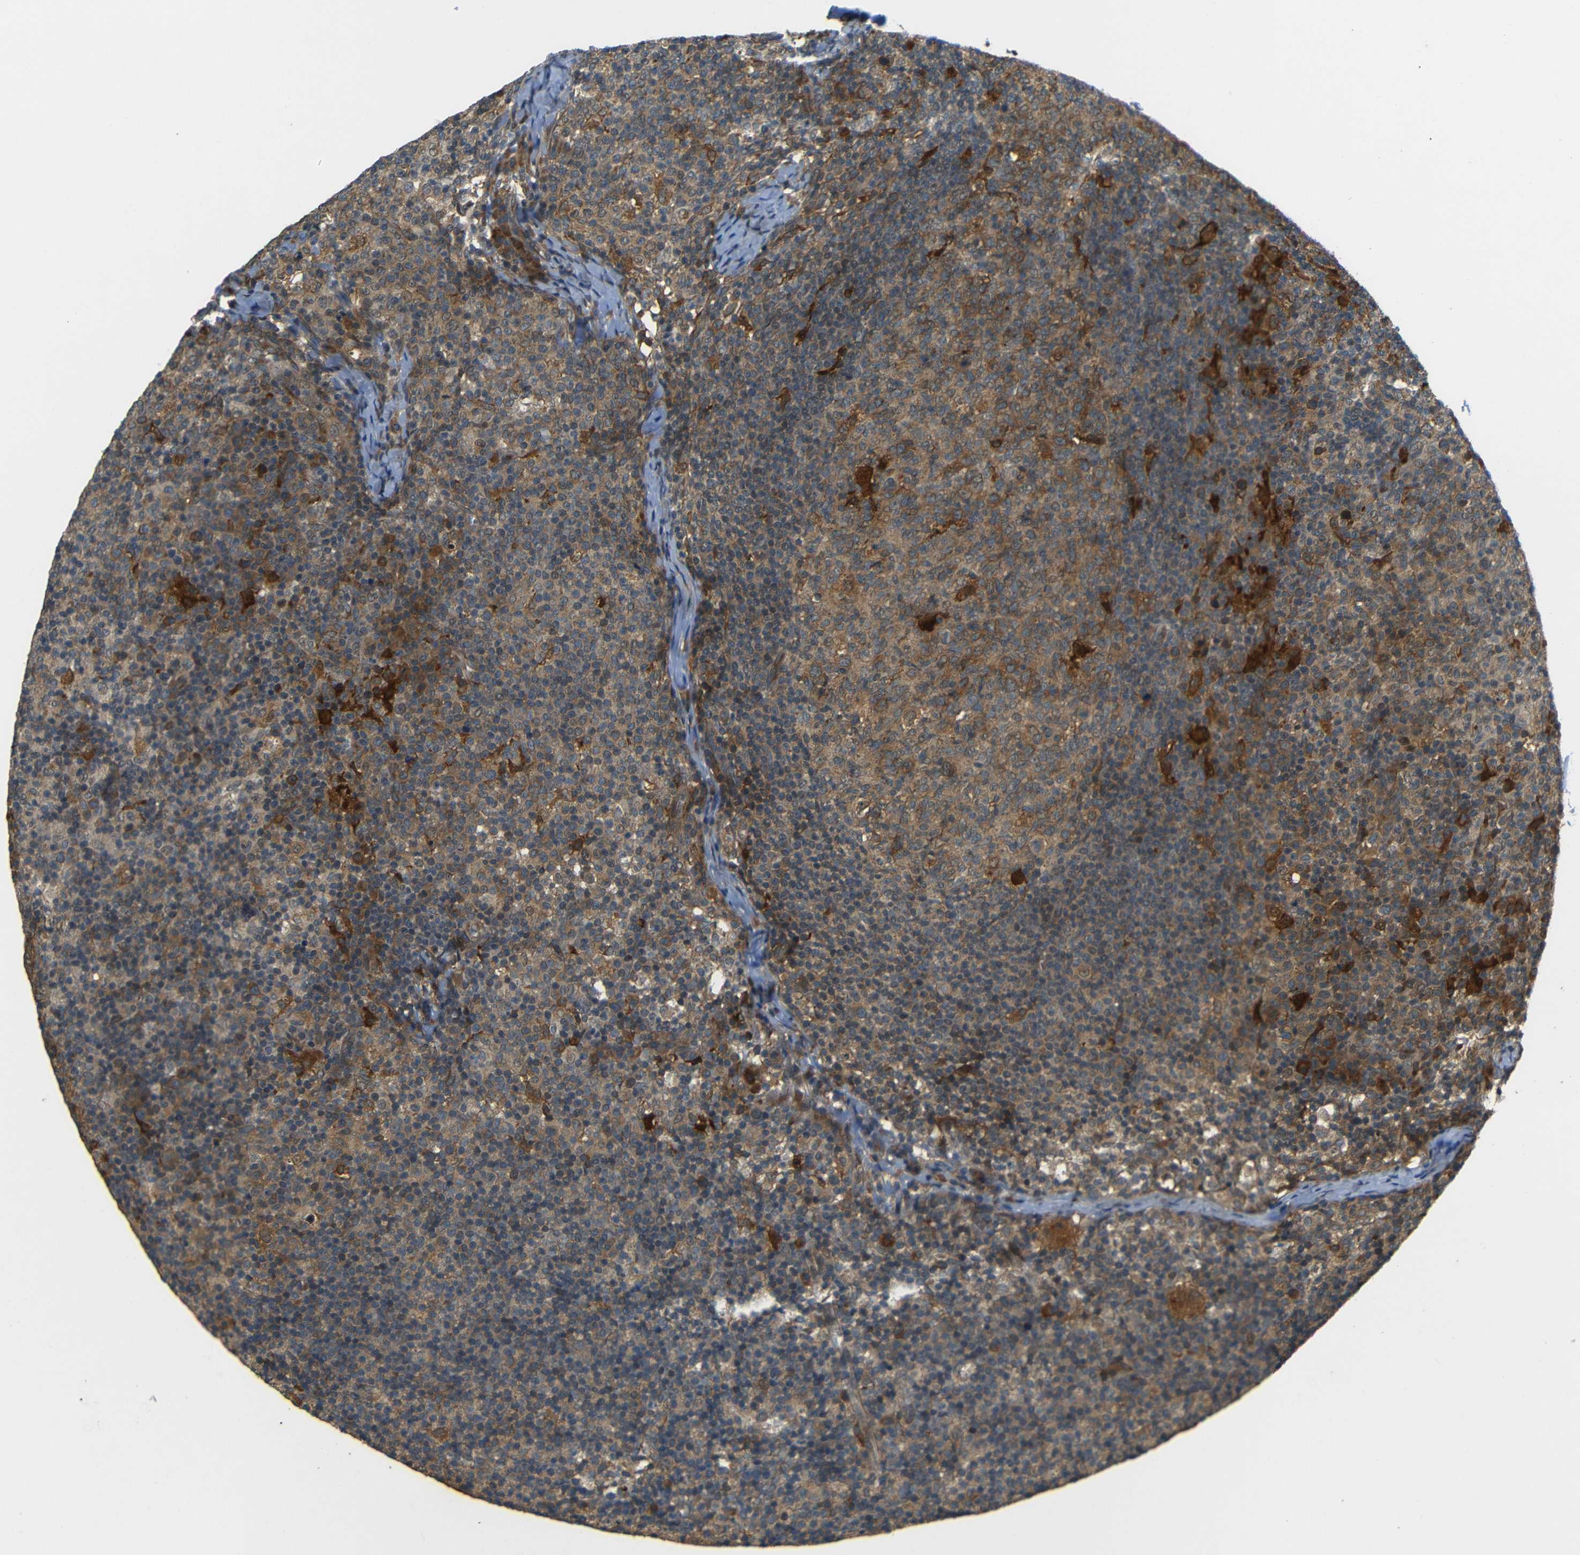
{"staining": {"intensity": "moderate", "quantity": ">75%", "location": "cytoplasmic/membranous"}, "tissue": "lymph node", "cell_type": "Germinal center cells", "image_type": "normal", "snomed": [{"axis": "morphology", "description": "Normal tissue, NOS"}, {"axis": "morphology", "description": "Inflammation, NOS"}, {"axis": "topography", "description": "Lymph node"}], "caption": "Human lymph node stained with a brown dye reveals moderate cytoplasmic/membranous positive positivity in about >75% of germinal center cells.", "gene": "EPHB2", "patient": {"sex": "male", "age": 55}}